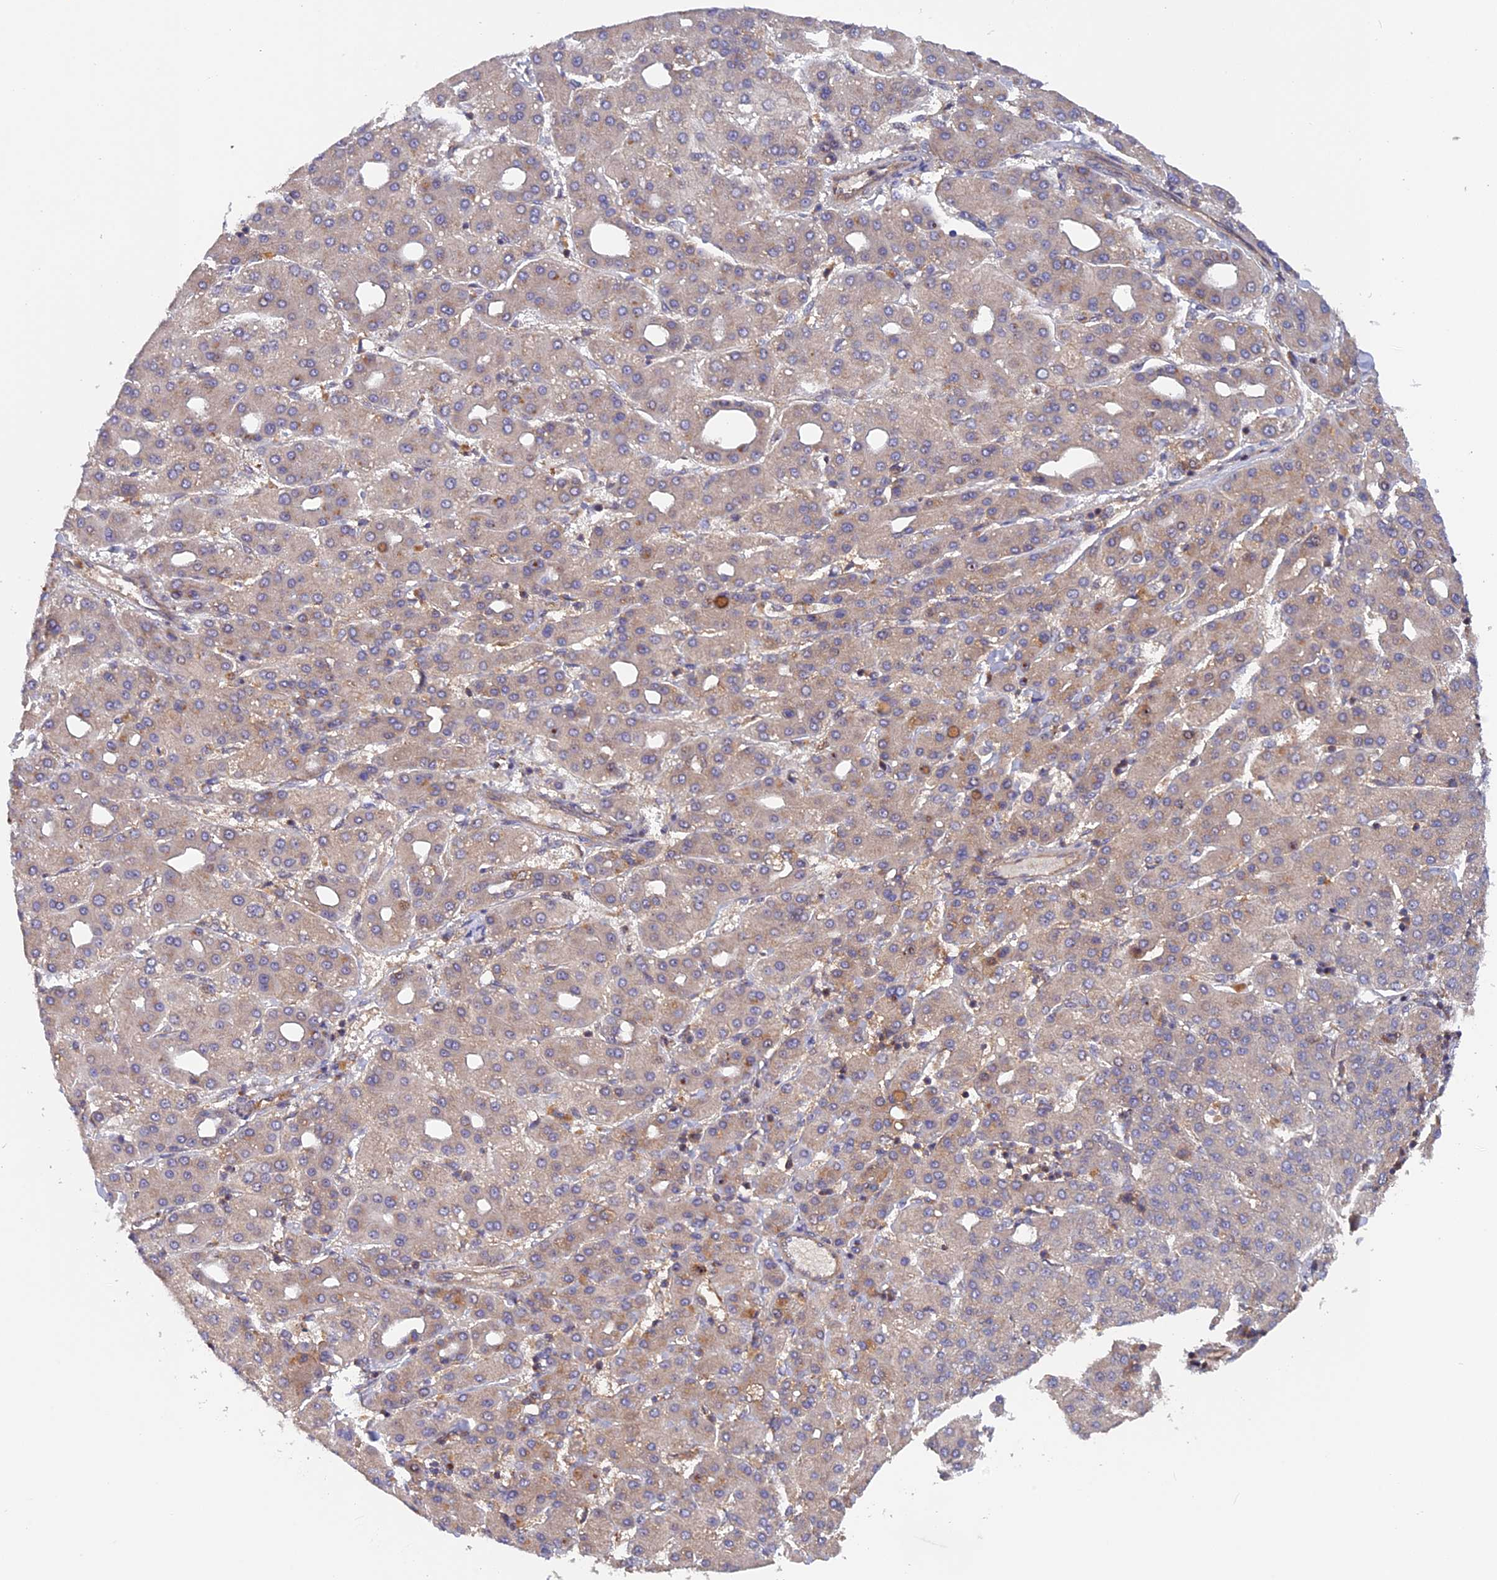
{"staining": {"intensity": "negative", "quantity": "none", "location": "none"}, "tissue": "liver cancer", "cell_type": "Tumor cells", "image_type": "cancer", "snomed": [{"axis": "morphology", "description": "Carcinoma, Hepatocellular, NOS"}, {"axis": "topography", "description": "Liver"}], "caption": "The micrograph exhibits no significant positivity in tumor cells of liver cancer.", "gene": "FERMT1", "patient": {"sex": "male", "age": 65}}